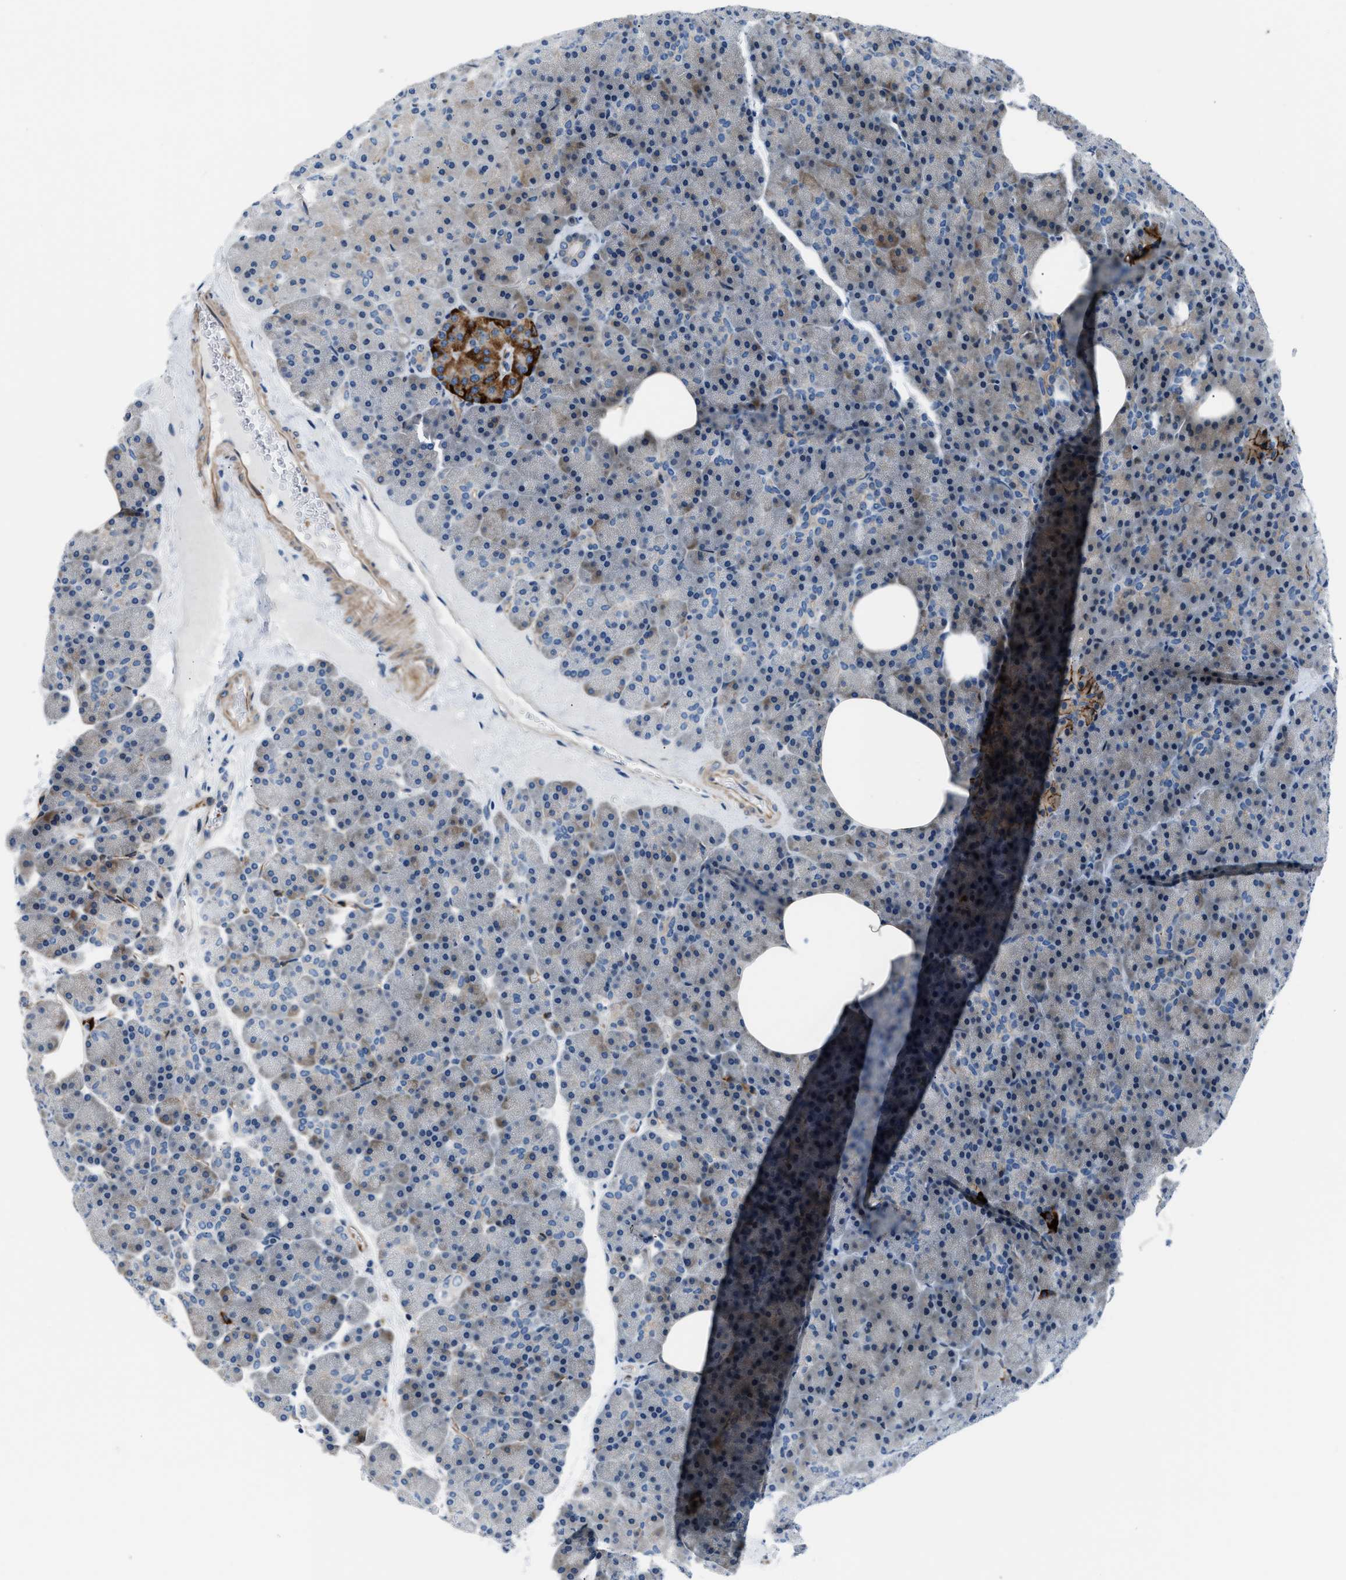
{"staining": {"intensity": "negative", "quantity": "none", "location": "none"}, "tissue": "pancreas", "cell_type": "Exocrine glandular cells", "image_type": "normal", "snomed": [{"axis": "morphology", "description": "Normal tissue, NOS"}, {"axis": "morphology", "description": "Carcinoid, malignant, NOS"}, {"axis": "topography", "description": "Pancreas"}], "caption": "Human pancreas stained for a protein using immunohistochemistry demonstrates no staining in exocrine glandular cells.", "gene": "MPDZ", "patient": {"sex": "female", "age": 35}}